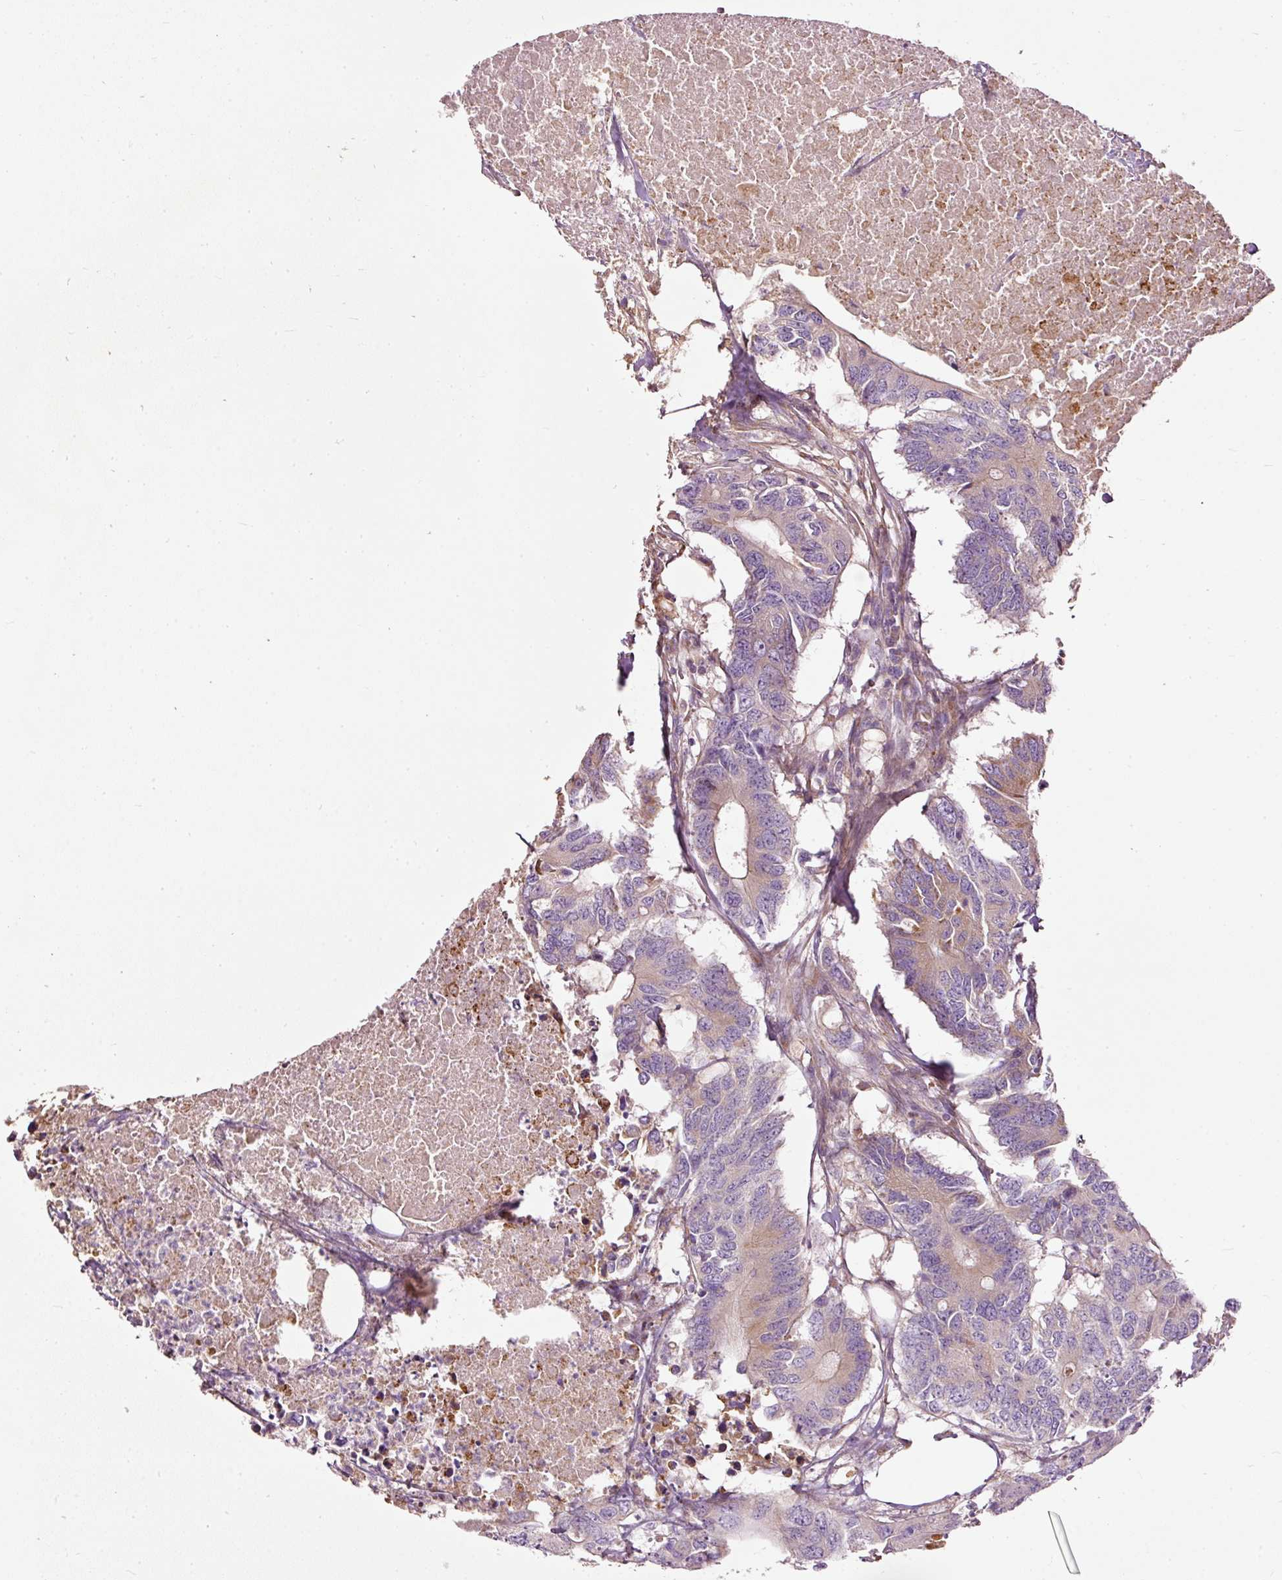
{"staining": {"intensity": "weak", "quantity": "<25%", "location": "cytoplasmic/membranous"}, "tissue": "colorectal cancer", "cell_type": "Tumor cells", "image_type": "cancer", "snomed": [{"axis": "morphology", "description": "Adenocarcinoma, NOS"}, {"axis": "topography", "description": "Colon"}], "caption": "Tumor cells show no significant protein expression in adenocarcinoma (colorectal). (DAB (3,3'-diaminobenzidine) immunohistochemistry (IHC), high magnification).", "gene": "PAQR9", "patient": {"sex": "male", "age": 71}}